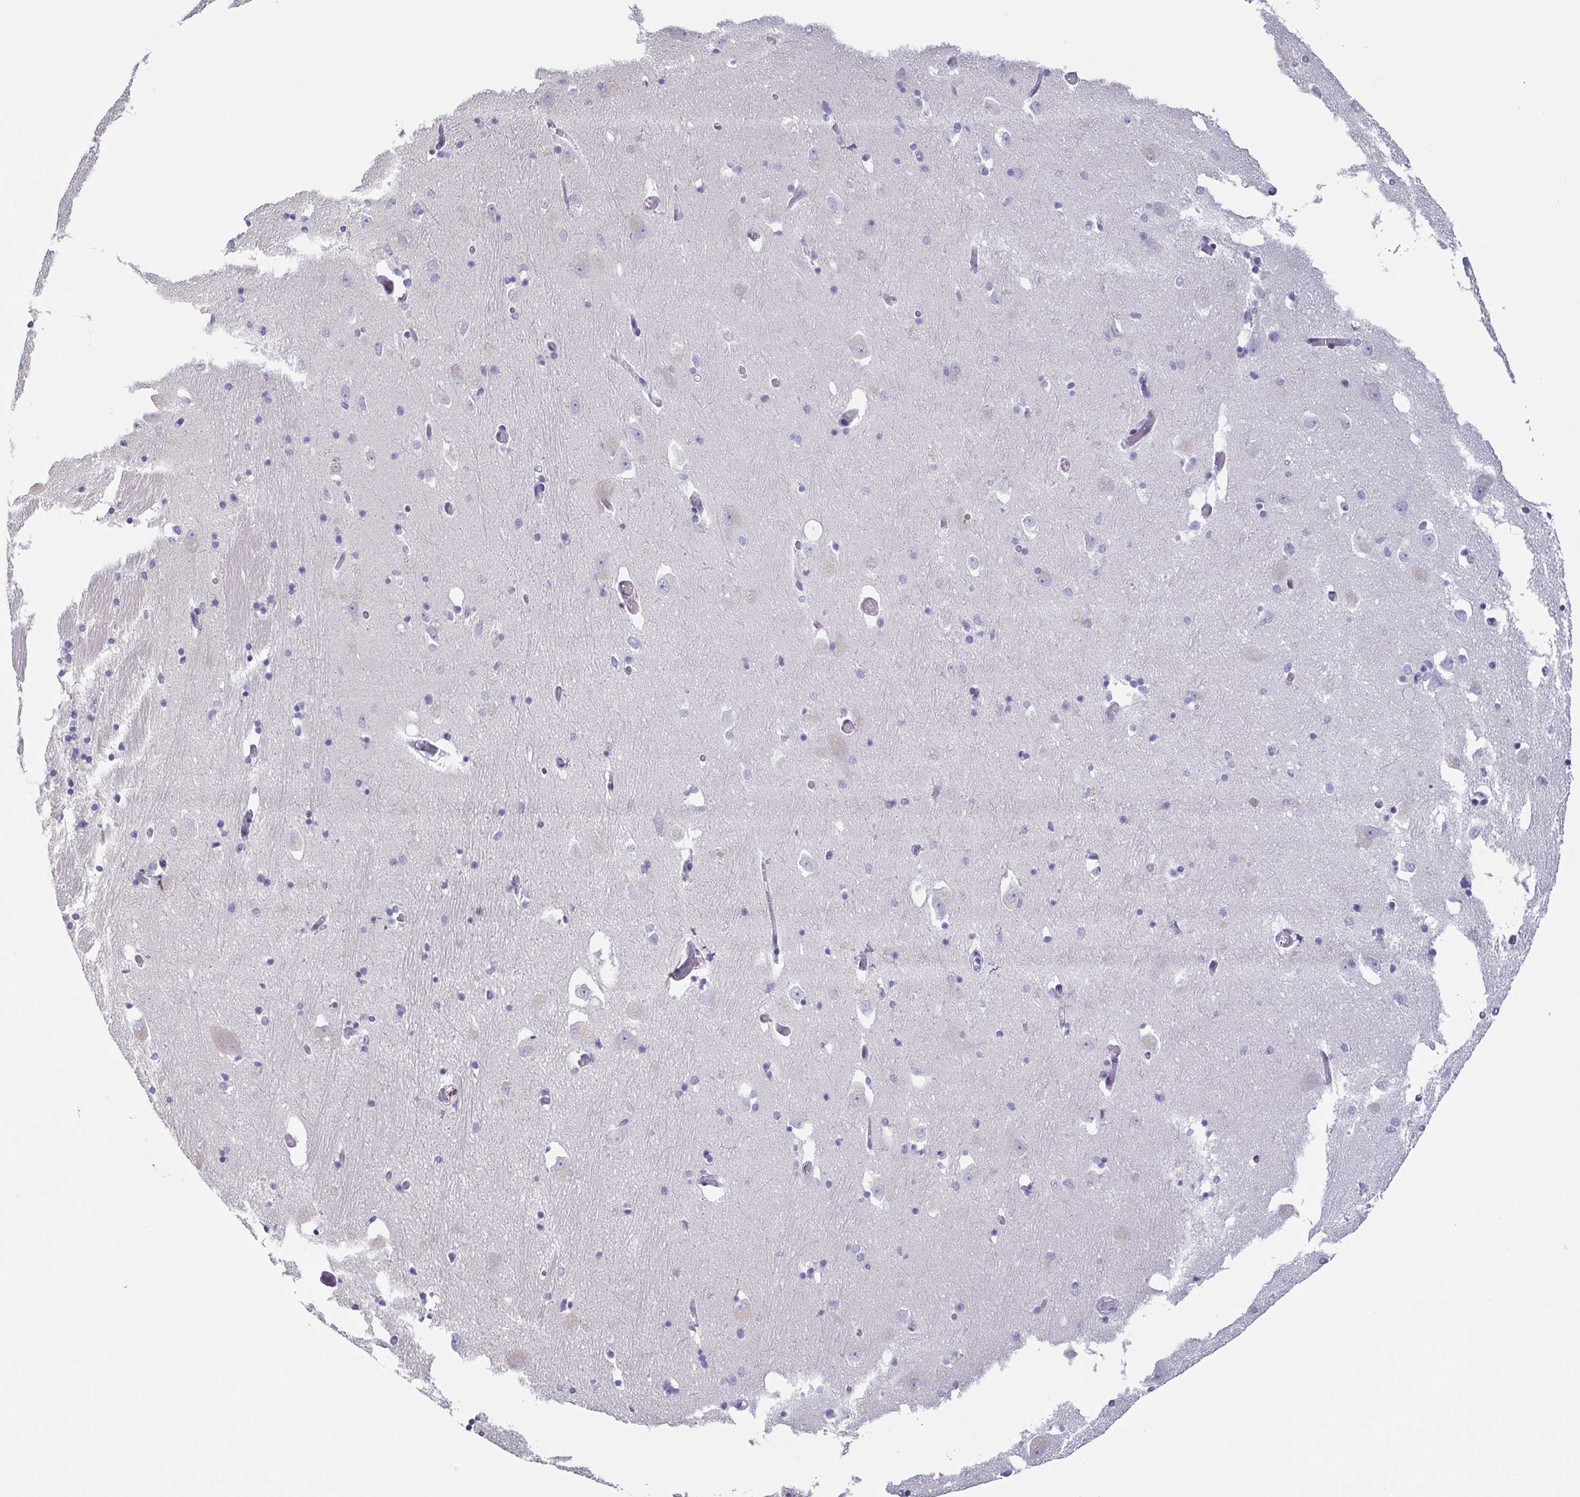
{"staining": {"intensity": "negative", "quantity": "none", "location": "none"}, "tissue": "caudate", "cell_type": "Glial cells", "image_type": "normal", "snomed": [{"axis": "morphology", "description": "Normal tissue, NOS"}, {"axis": "topography", "description": "Lateral ventricle wall"}, {"axis": "topography", "description": "Hippocampus"}], "caption": "Photomicrograph shows no significant protein staining in glial cells of normal caudate.", "gene": "ENSG00000275778", "patient": {"sex": "female", "age": 63}}